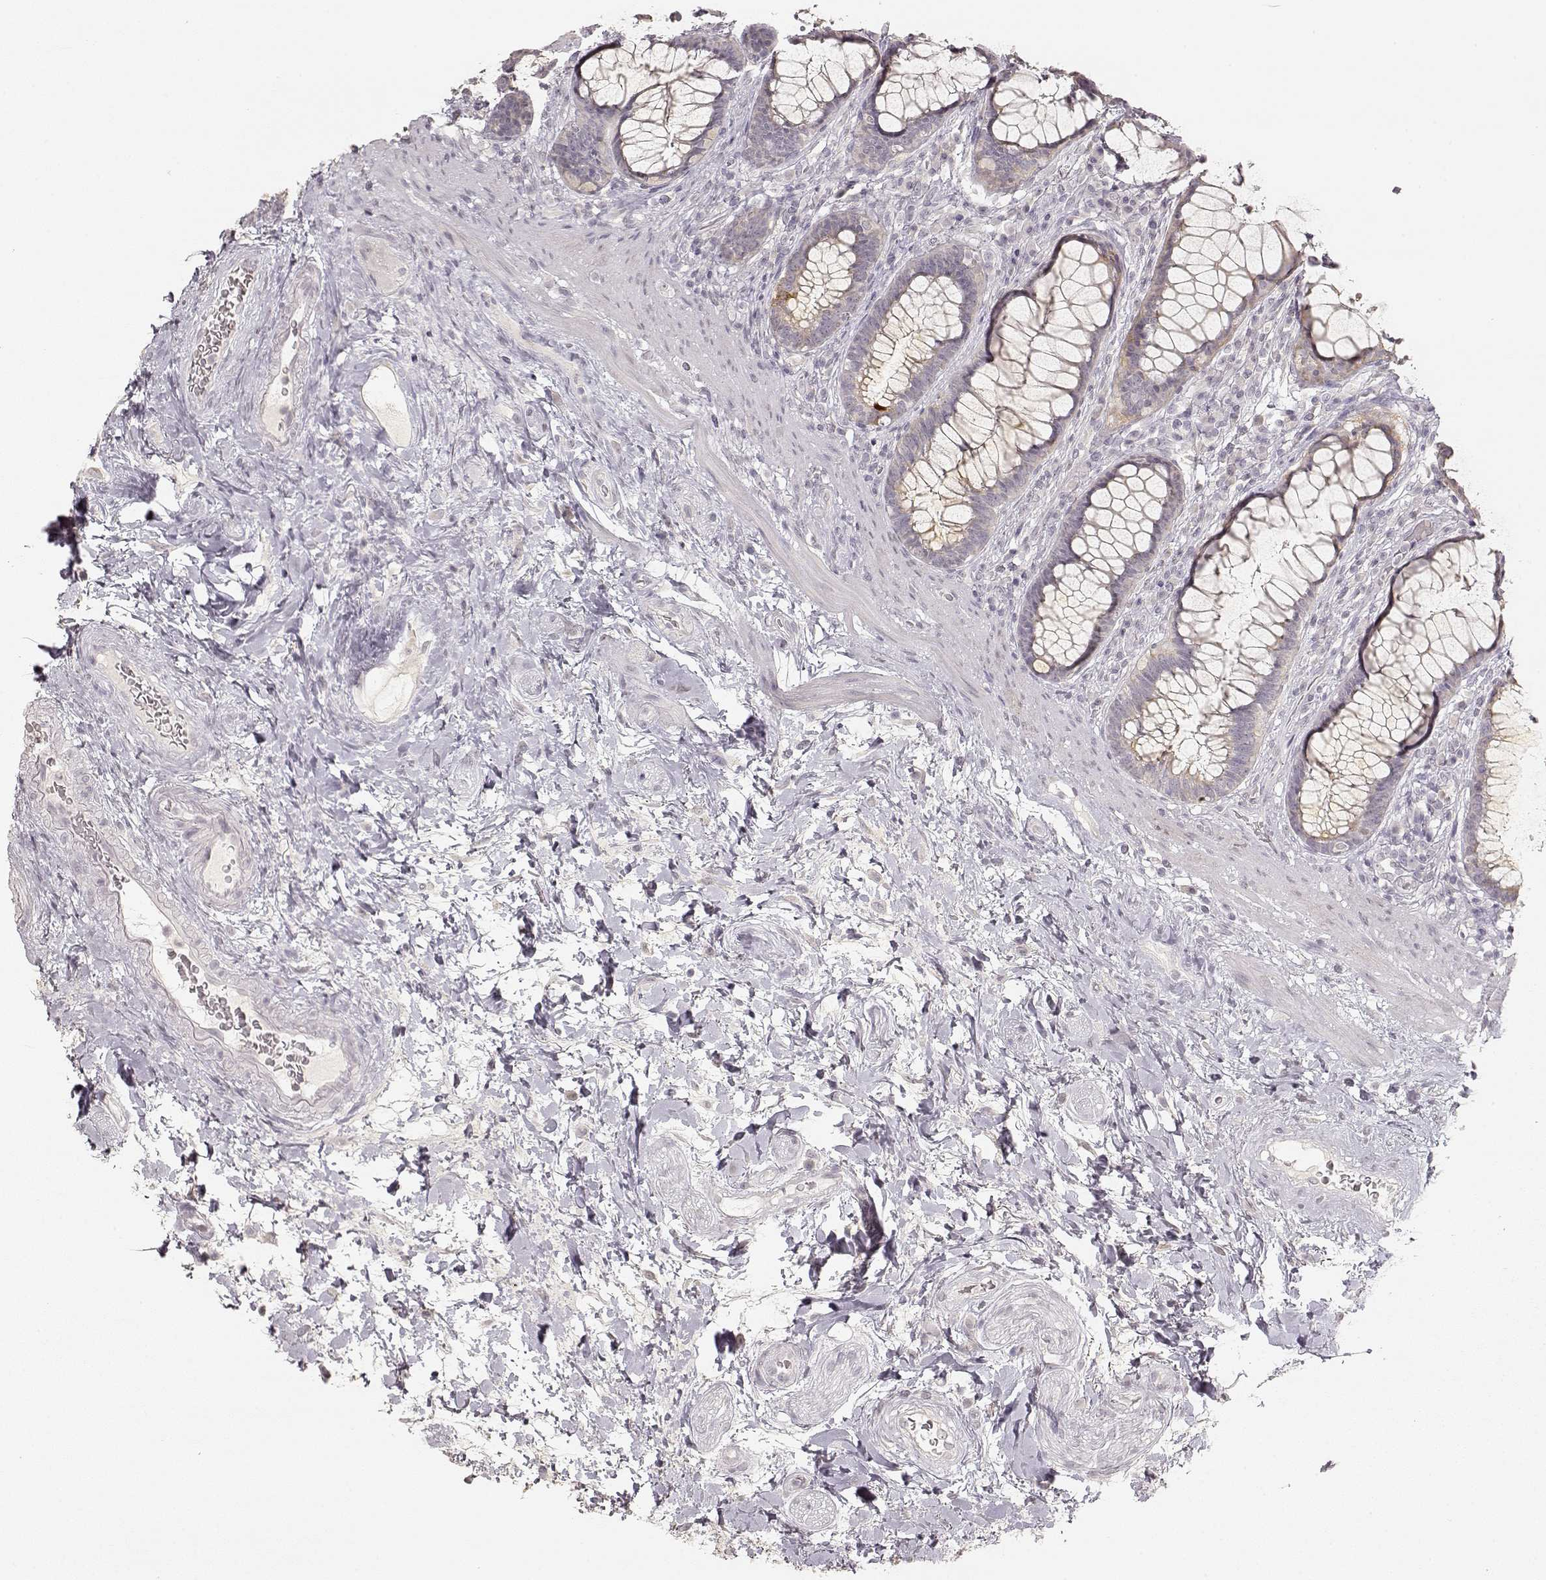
{"staining": {"intensity": "weak", "quantity": "<25%", "location": "cytoplasmic/membranous"}, "tissue": "rectum", "cell_type": "Glandular cells", "image_type": "normal", "snomed": [{"axis": "morphology", "description": "Normal tissue, NOS"}, {"axis": "topography", "description": "Rectum"}], "caption": "Normal rectum was stained to show a protein in brown. There is no significant staining in glandular cells. Brightfield microscopy of IHC stained with DAB (3,3'-diaminobenzidine) (brown) and hematoxylin (blue), captured at high magnification.", "gene": "LAMC2", "patient": {"sex": "male", "age": 72}}